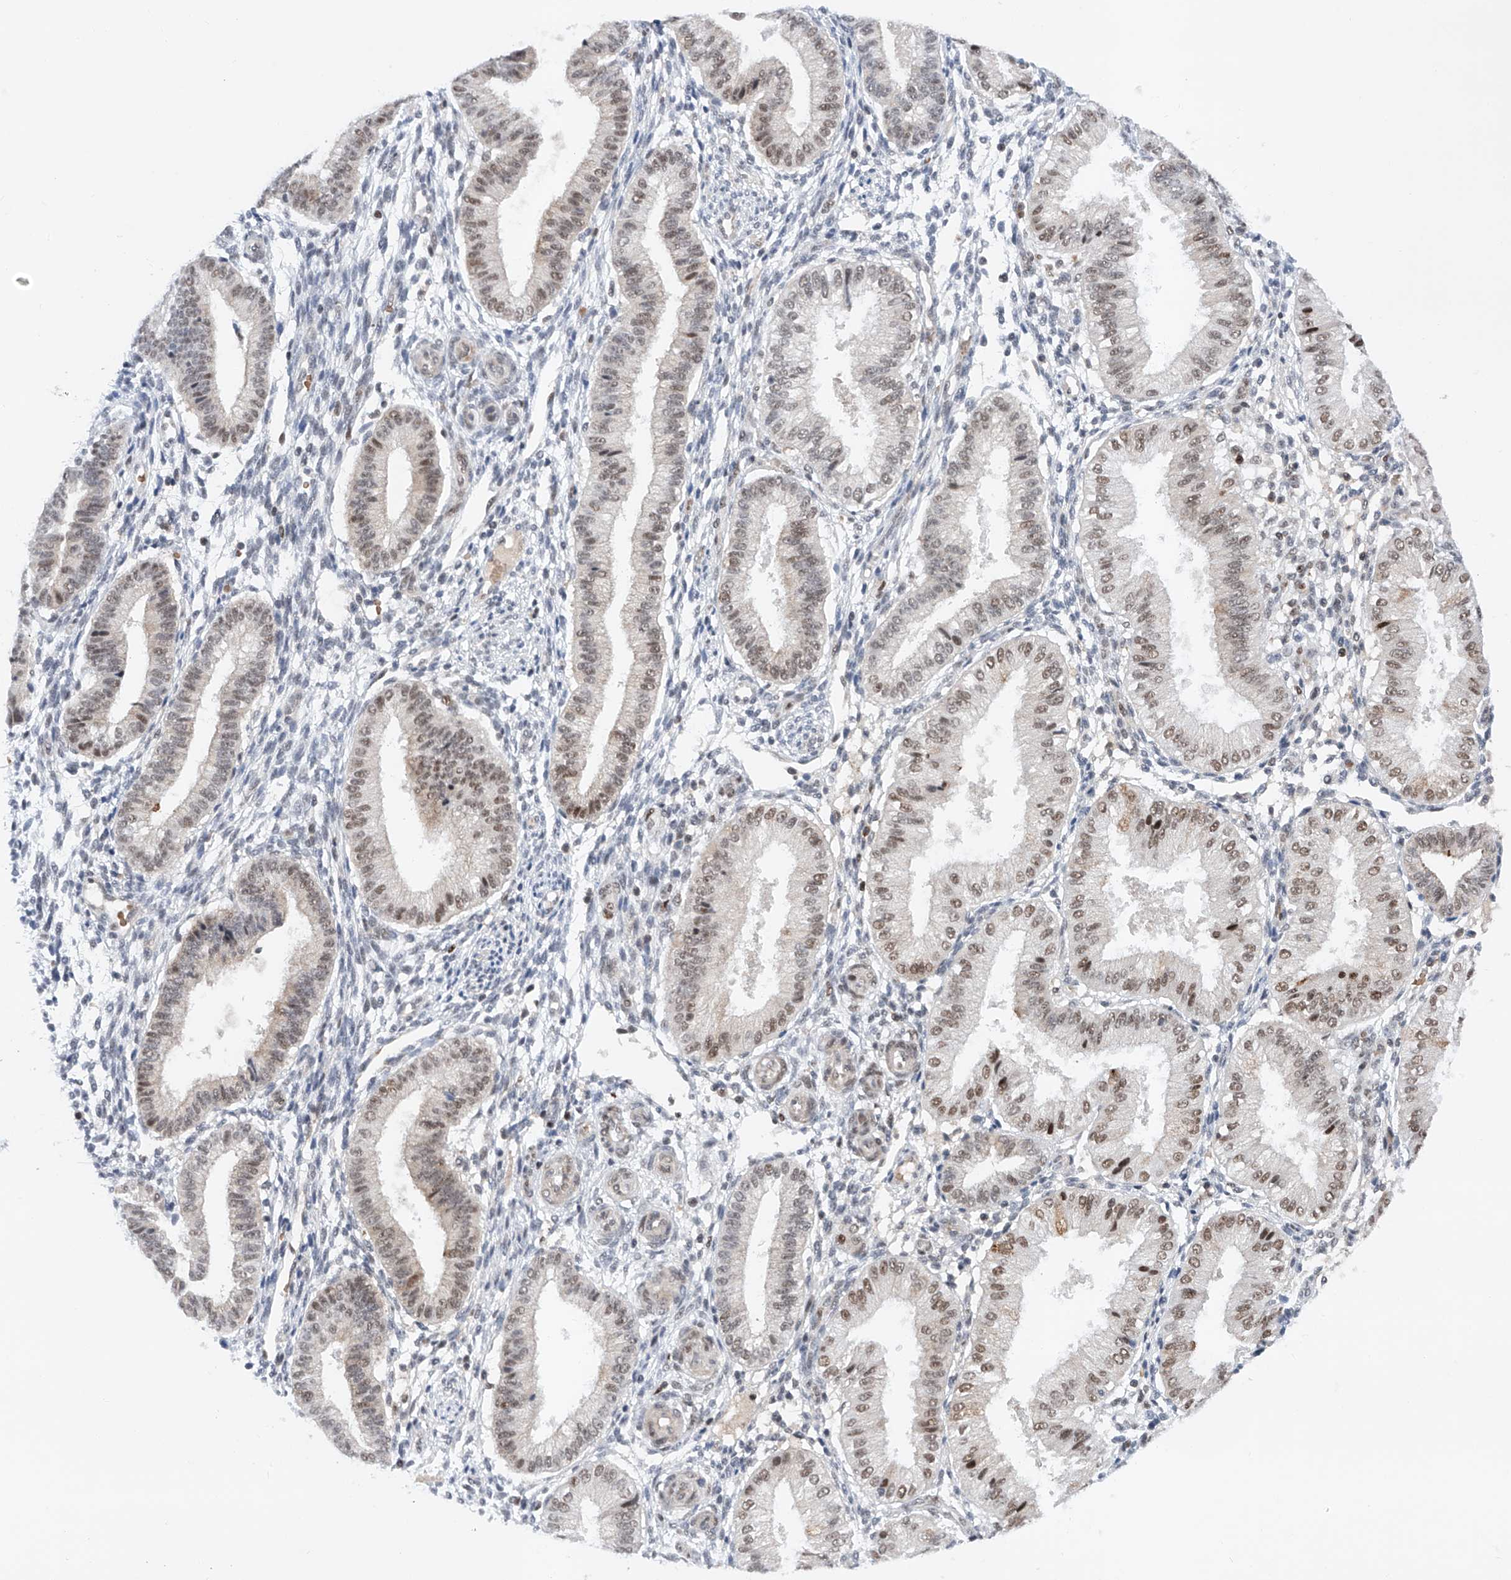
{"staining": {"intensity": "negative", "quantity": "none", "location": "none"}, "tissue": "endometrium", "cell_type": "Cells in endometrial stroma", "image_type": "normal", "snomed": [{"axis": "morphology", "description": "Normal tissue, NOS"}, {"axis": "topography", "description": "Endometrium"}], "caption": "Immunohistochemistry of benign endometrium displays no staining in cells in endometrial stroma. Brightfield microscopy of IHC stained with DAB (brown) and hematoxylin (blue), captured at high magnification.", "gene": "SNRNP200", "patient": {"sex": "female", "age": 39}}